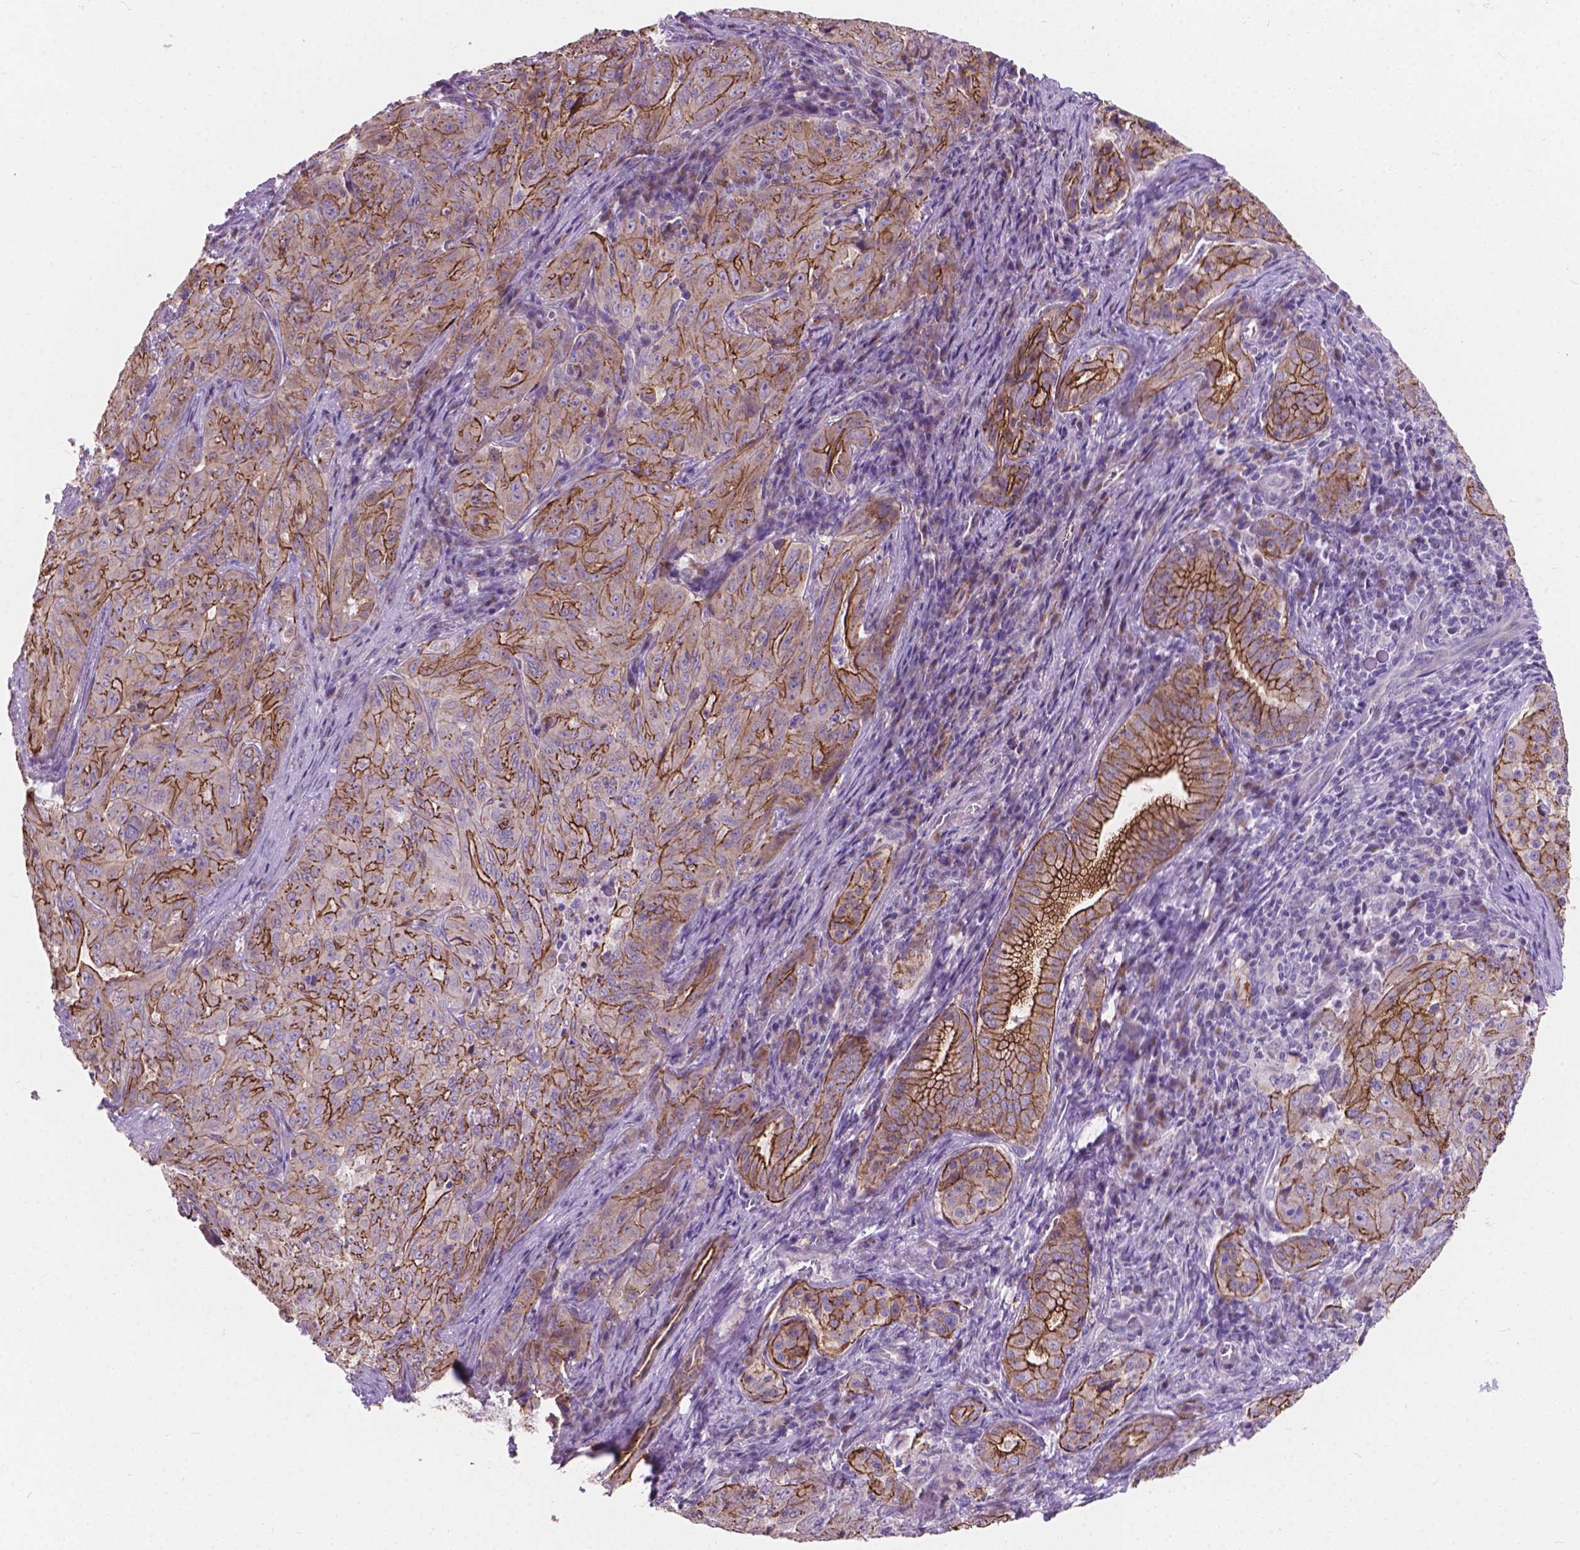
{"staining": {"intensity": "moderate", "quantity": "25%-75%", "location": "cytoplasmic/membranous"}, "tissue": "pancreatic cancer", "cell_type": "Tumor cells", "image_type": "cancer", "snomed": [{"axis": "morphology", "description": "Adenocarcinoma, NOS"}, {"axis": "topography", "description": "Pancreas"}], "caption": "Pancreatic adenocarcinoma stained for a protein shows moderate cytoplasmic/membranous positivity in tumor cells.", "gene": "MYH14", "patient": {"sex": "male", "age": 63}}